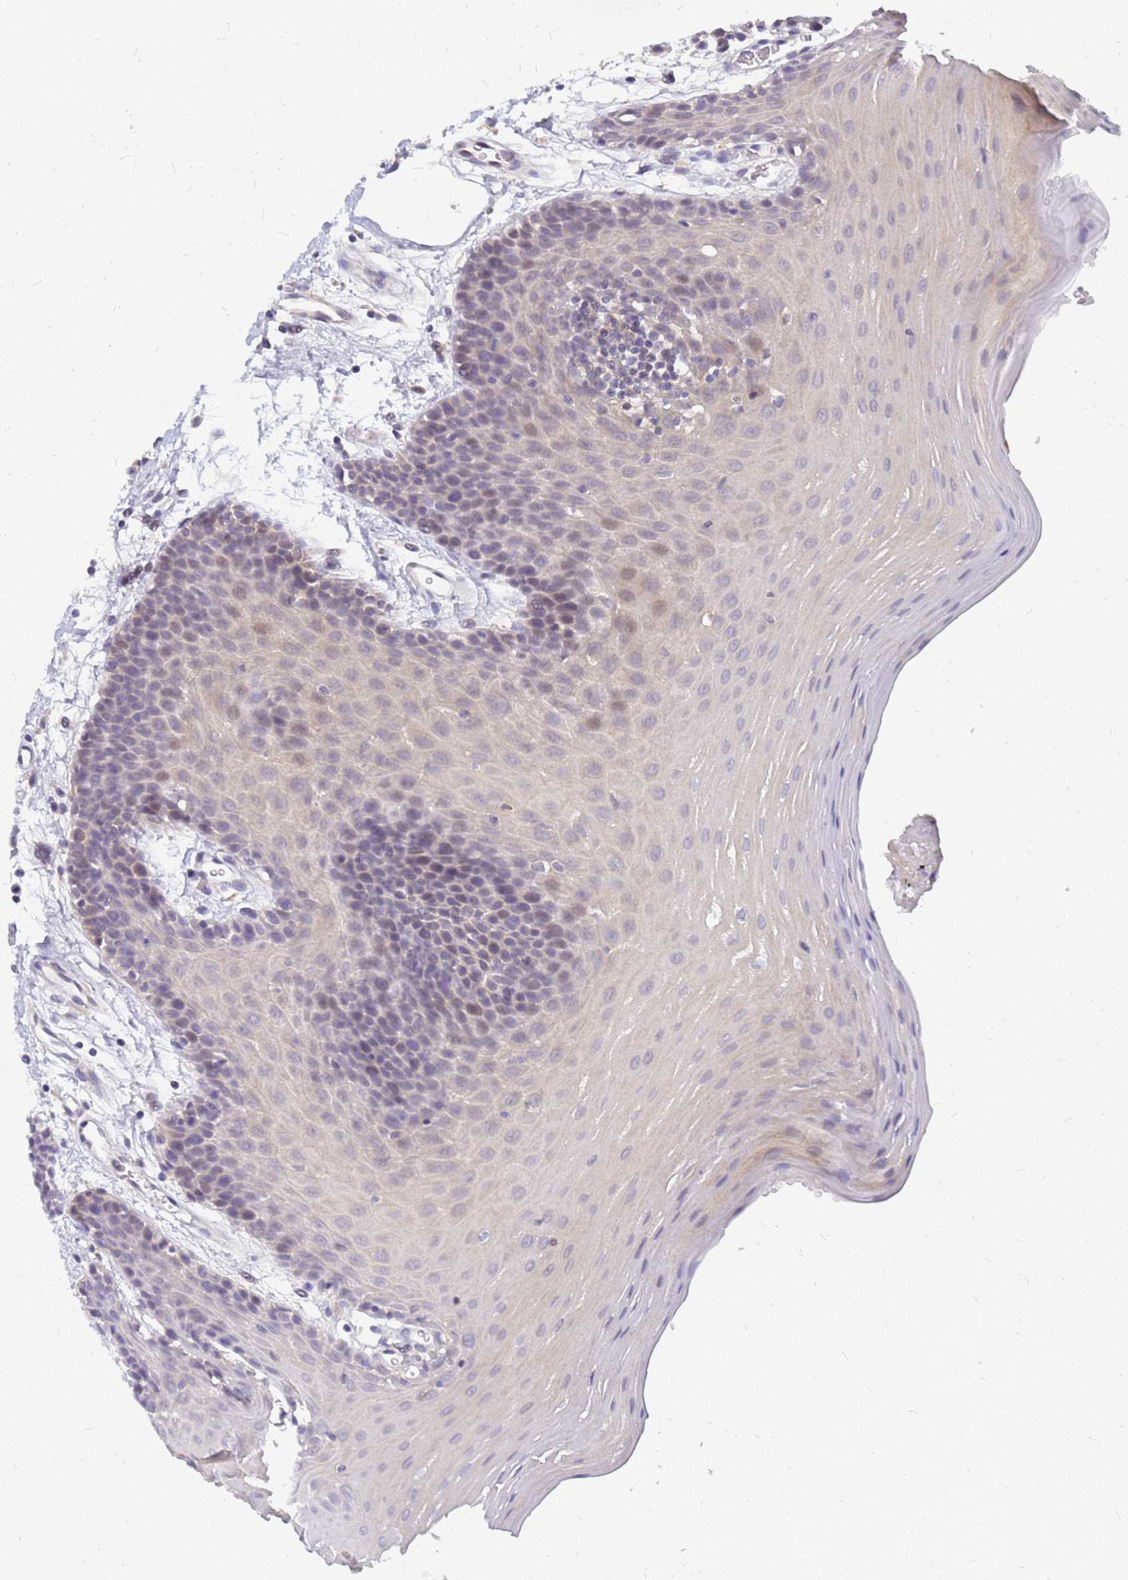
{"staining": {"intensity": "weak", "quantity": "<25%", "location": "nuclear"}, "tissue": "oral mucosa", "cell_type": "Squamous epithelial cells", "image_type": "normal", "snomed": [{"axis": "morphology", "description": "Normal tissue, NOS"}, {"axis": "topography", "description": "Skeletal muscle"}, {"axis": "topography", "description": "Oral tissue"}, {"axis": "topography", "description": "Salivary gland"}, {"axis": "topography", "description": "Peripheral nerve tissue"}], "caption": "Immunohistochemistry (IHC) of unremarkable human oral mucosa reveals no expression in squamous epithelial cells.", "gene": "SRGAP3", "patient": {"sex": "male", "age": 54}}